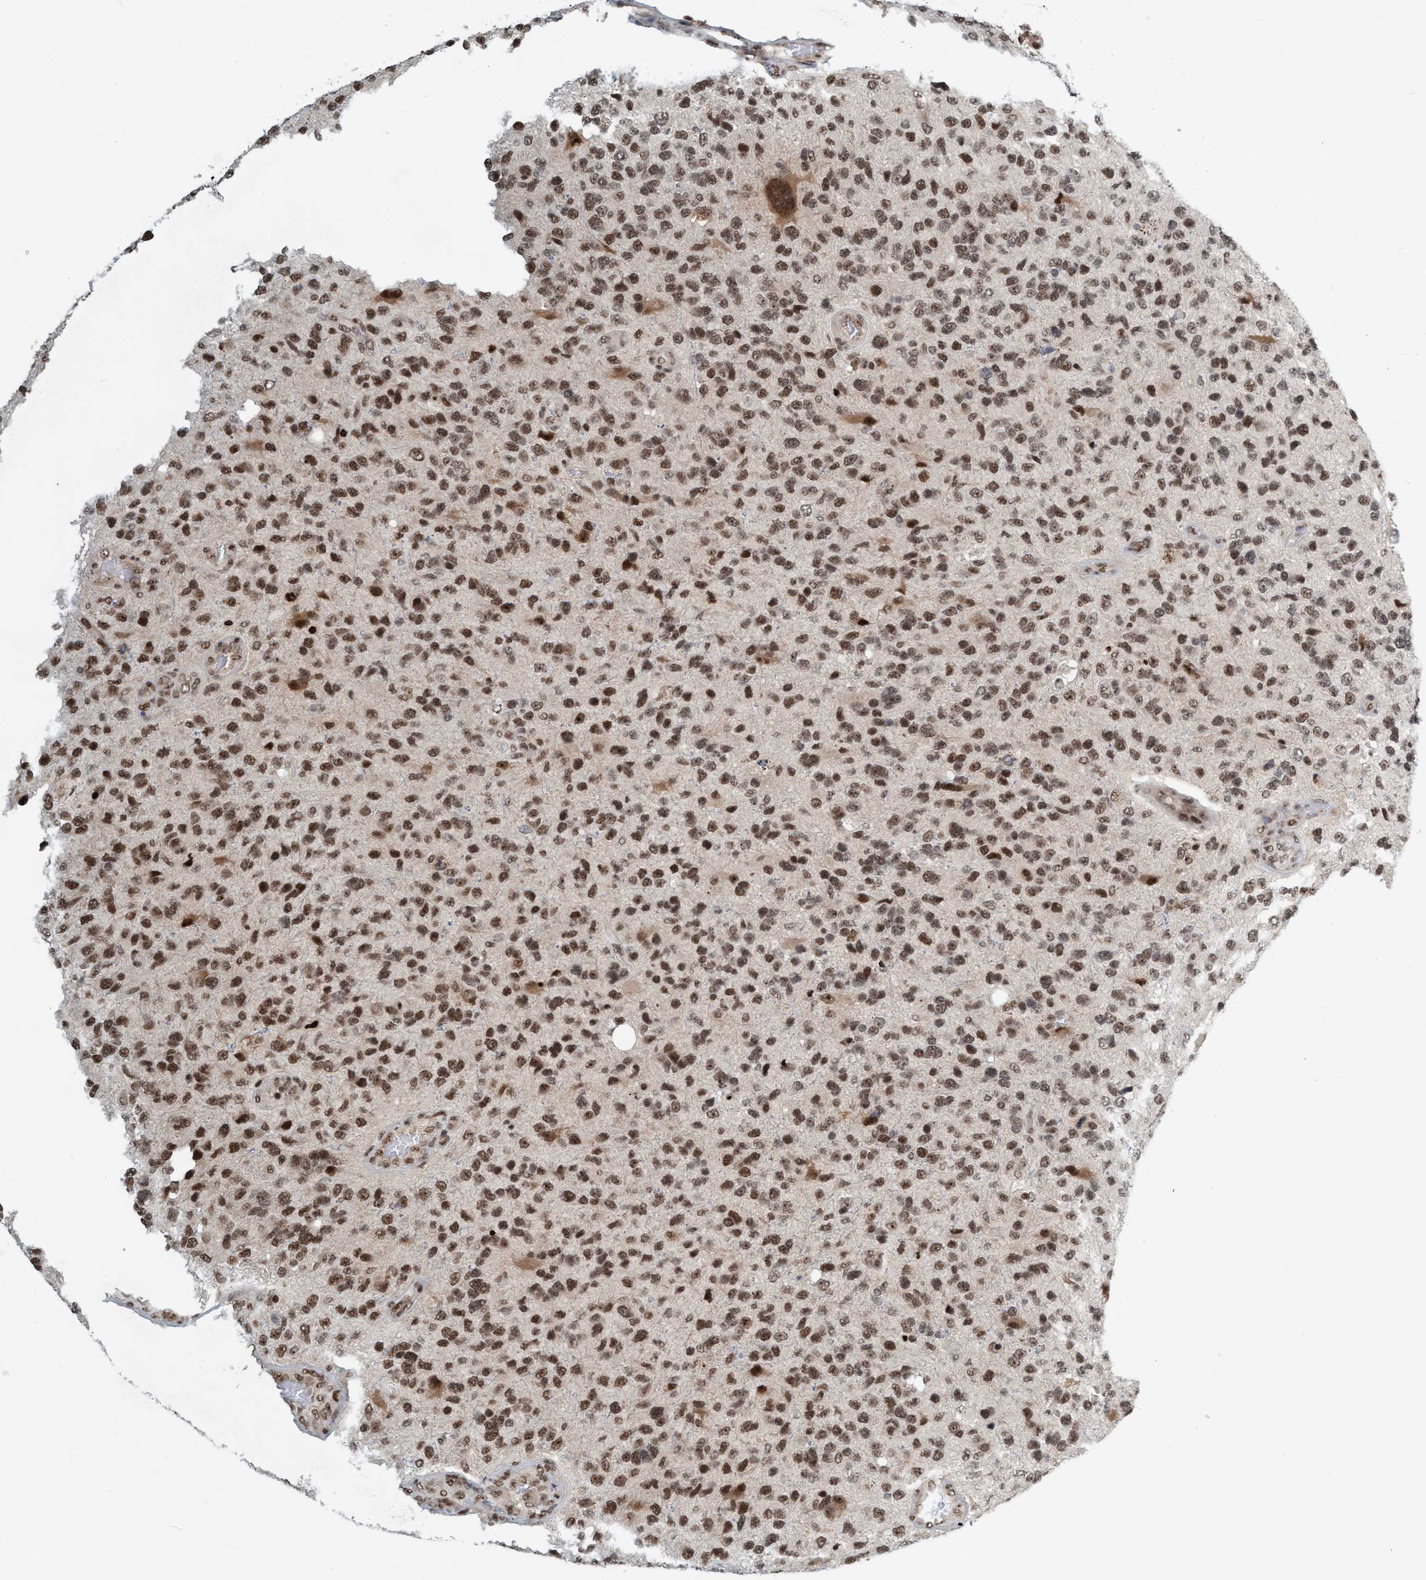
{"staining": {"intensity": "strong", "quantity": ">75%", "location": "nuclear"}, "tissue": "glioma", "cell_type": "Tumor cells", "image_type": "cancer", "snomed": [{"axis": "morphology", "description": "Glioma, malignant, High grade"}, {"axis": "topography", "description": "Brain"}], "caption": "A brown stain highlights strong nuclear staining of a protein in high-grade glioma (malignant) tumor cells.", "gene": "SMCR8", "patient": {"sex": "female", "age": 58}}